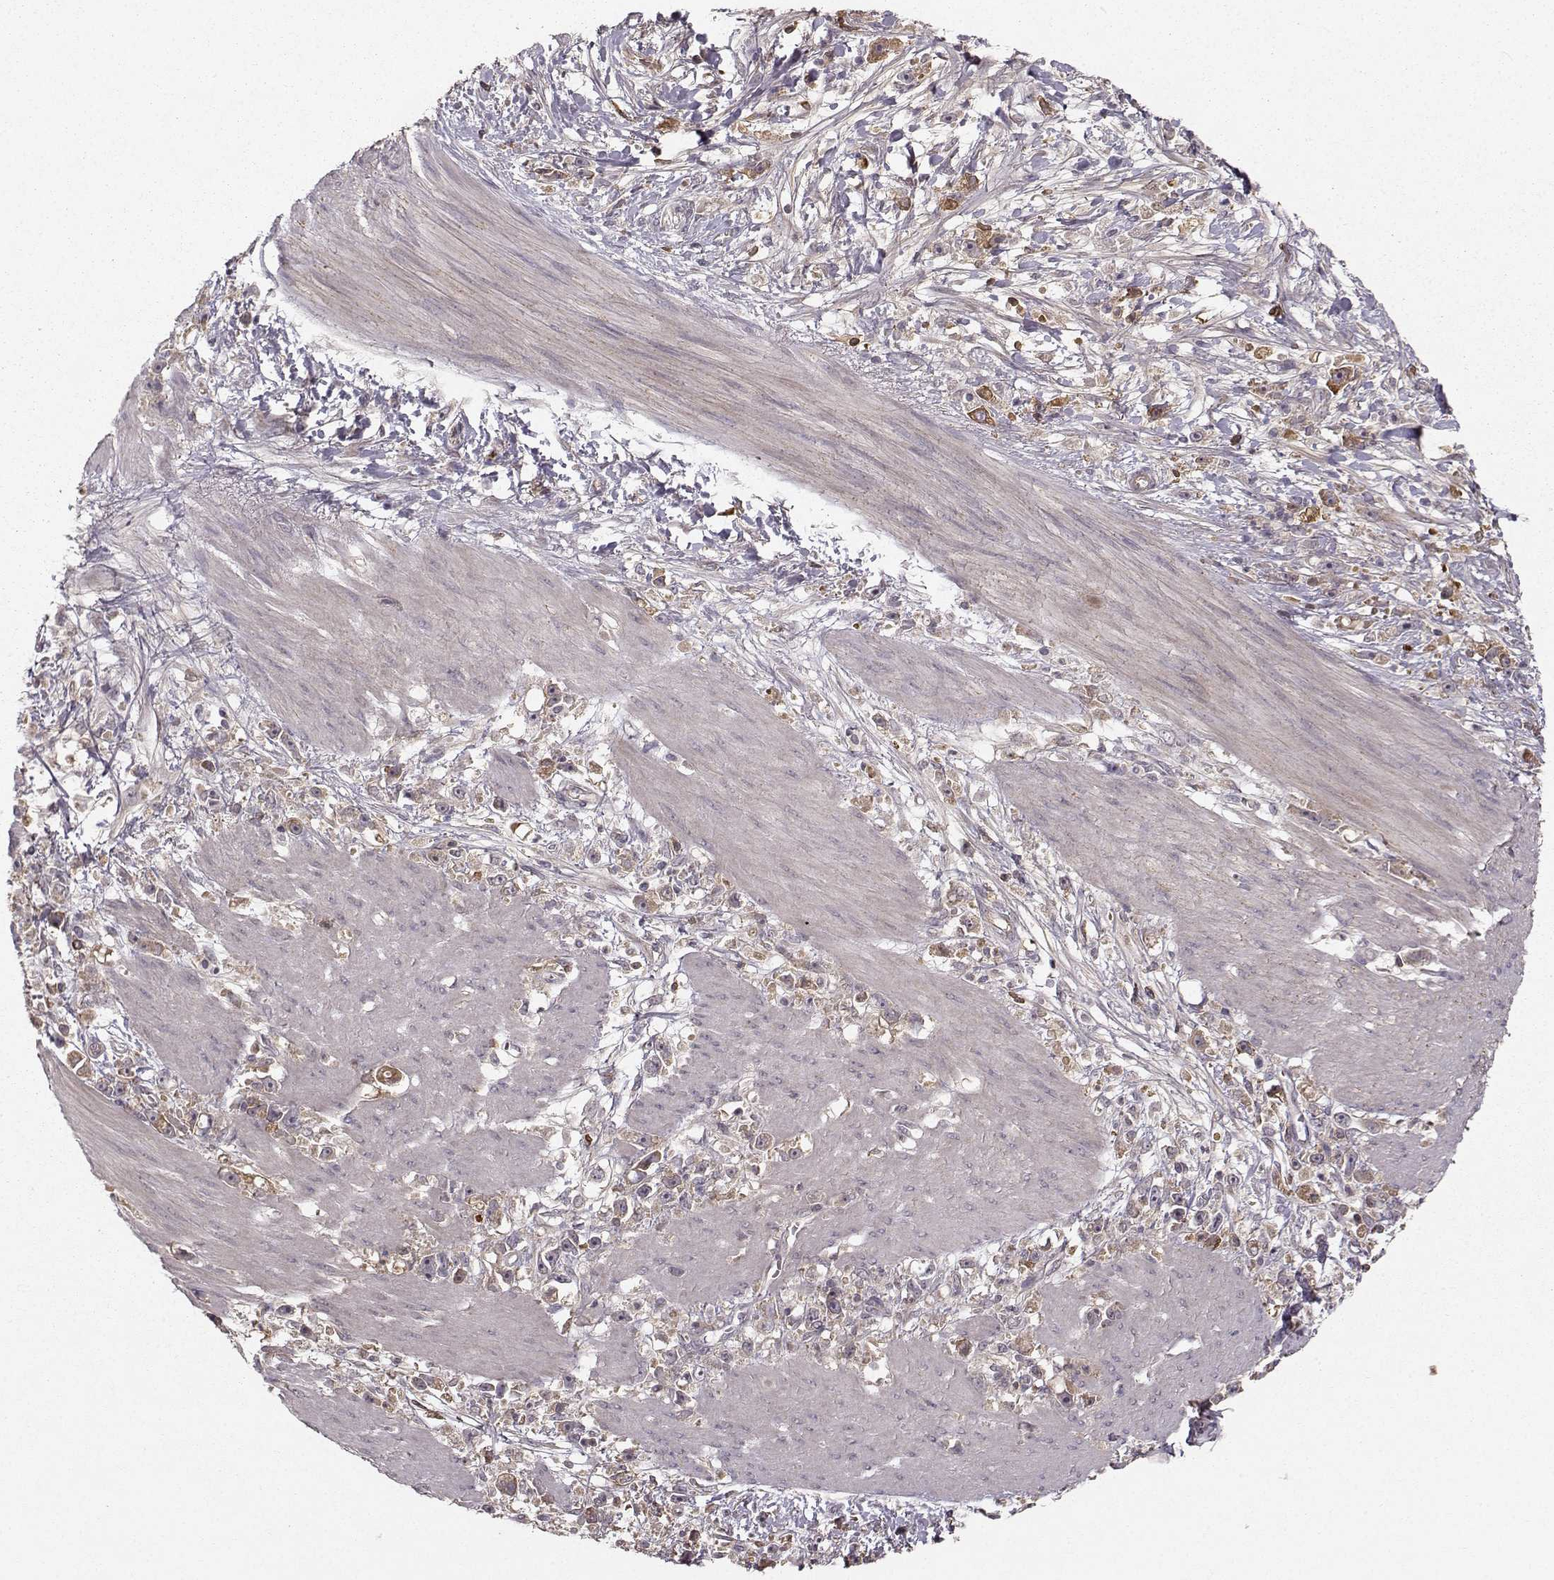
{"staining": {"intensity": "weak", "quantity": "25%-75%", "location": "cytoplasmic/membranous"}, "tissue": "stomach cancer", "cell_type": "Tumor cells", "image_type": "cancer", "snomed": [{"axis": "morphology", "description": "Adenocarcinoma, NOS"}, {"axis": "topography", "description": "Stomach"}], "caption": "Immunohistochemical staining of human stomach cancer (adenocarcinoma) shows weak cytoplasmic/membranous protein expression in approximately 25%-75% of tumor cells. Immunohistochemistry (ihc) stains the protein in brown and the nuclei are stained blue.", "gene": "WNT6", "patient": {"sex": "female", "age": 59}}